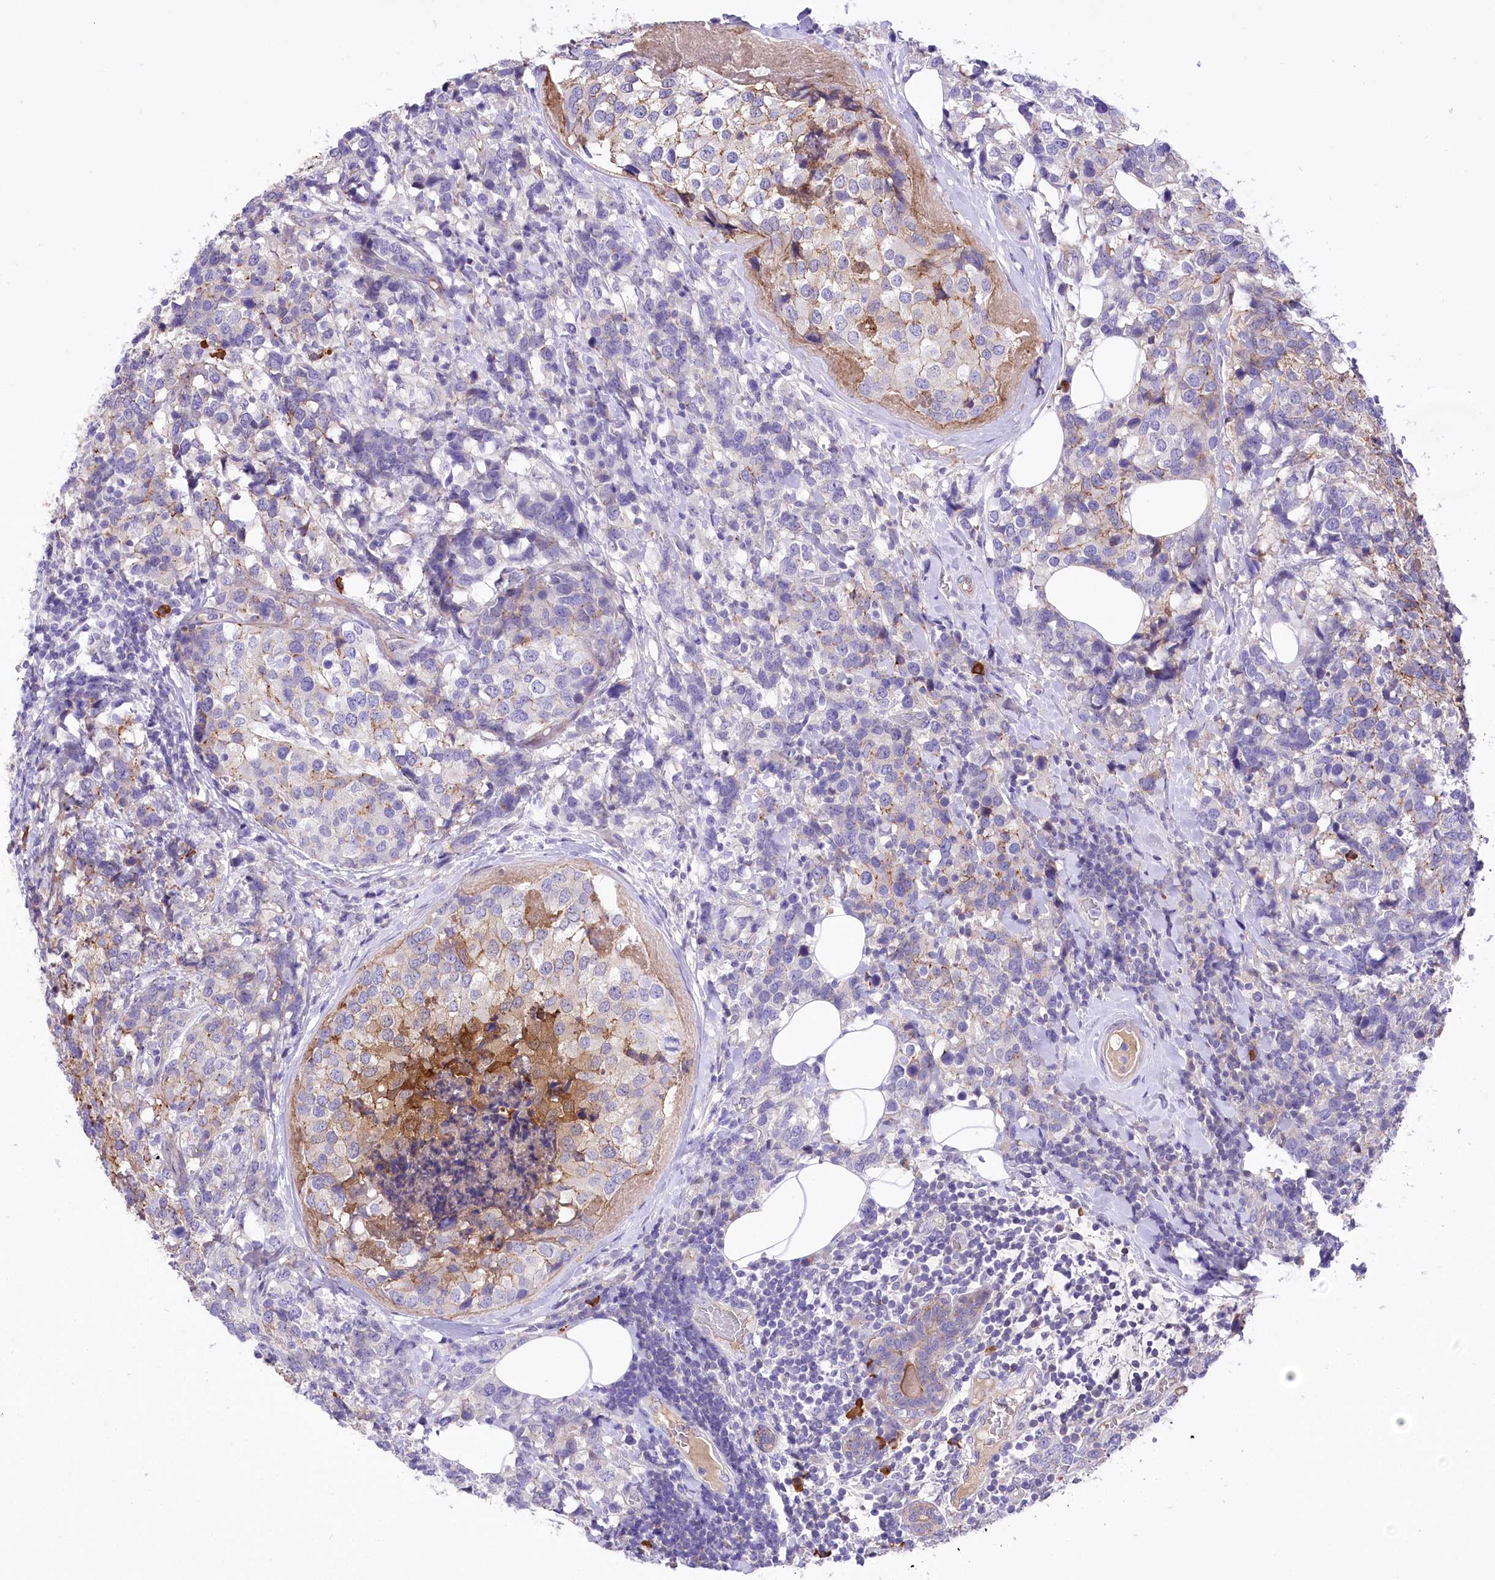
{"staining": {"intensity": "weak", "quantity": "<25%", "location": "cytoplasmic/membranous"}, "tissue": "breast cancer", "cell_type": "Tumor cells", "image_type": "cancer", "snomed": [{"axis": "morphology", "description": "Lobular carcinoma"}, {"axis": "topography", "description": "Breast"}], "caption": "Immunohistochemistry (IHC) of human breast lobular carcinoma displays no expression in tumor cells.", "gene": "CEP164", "patient": {"sex": "female", "age": 59}}